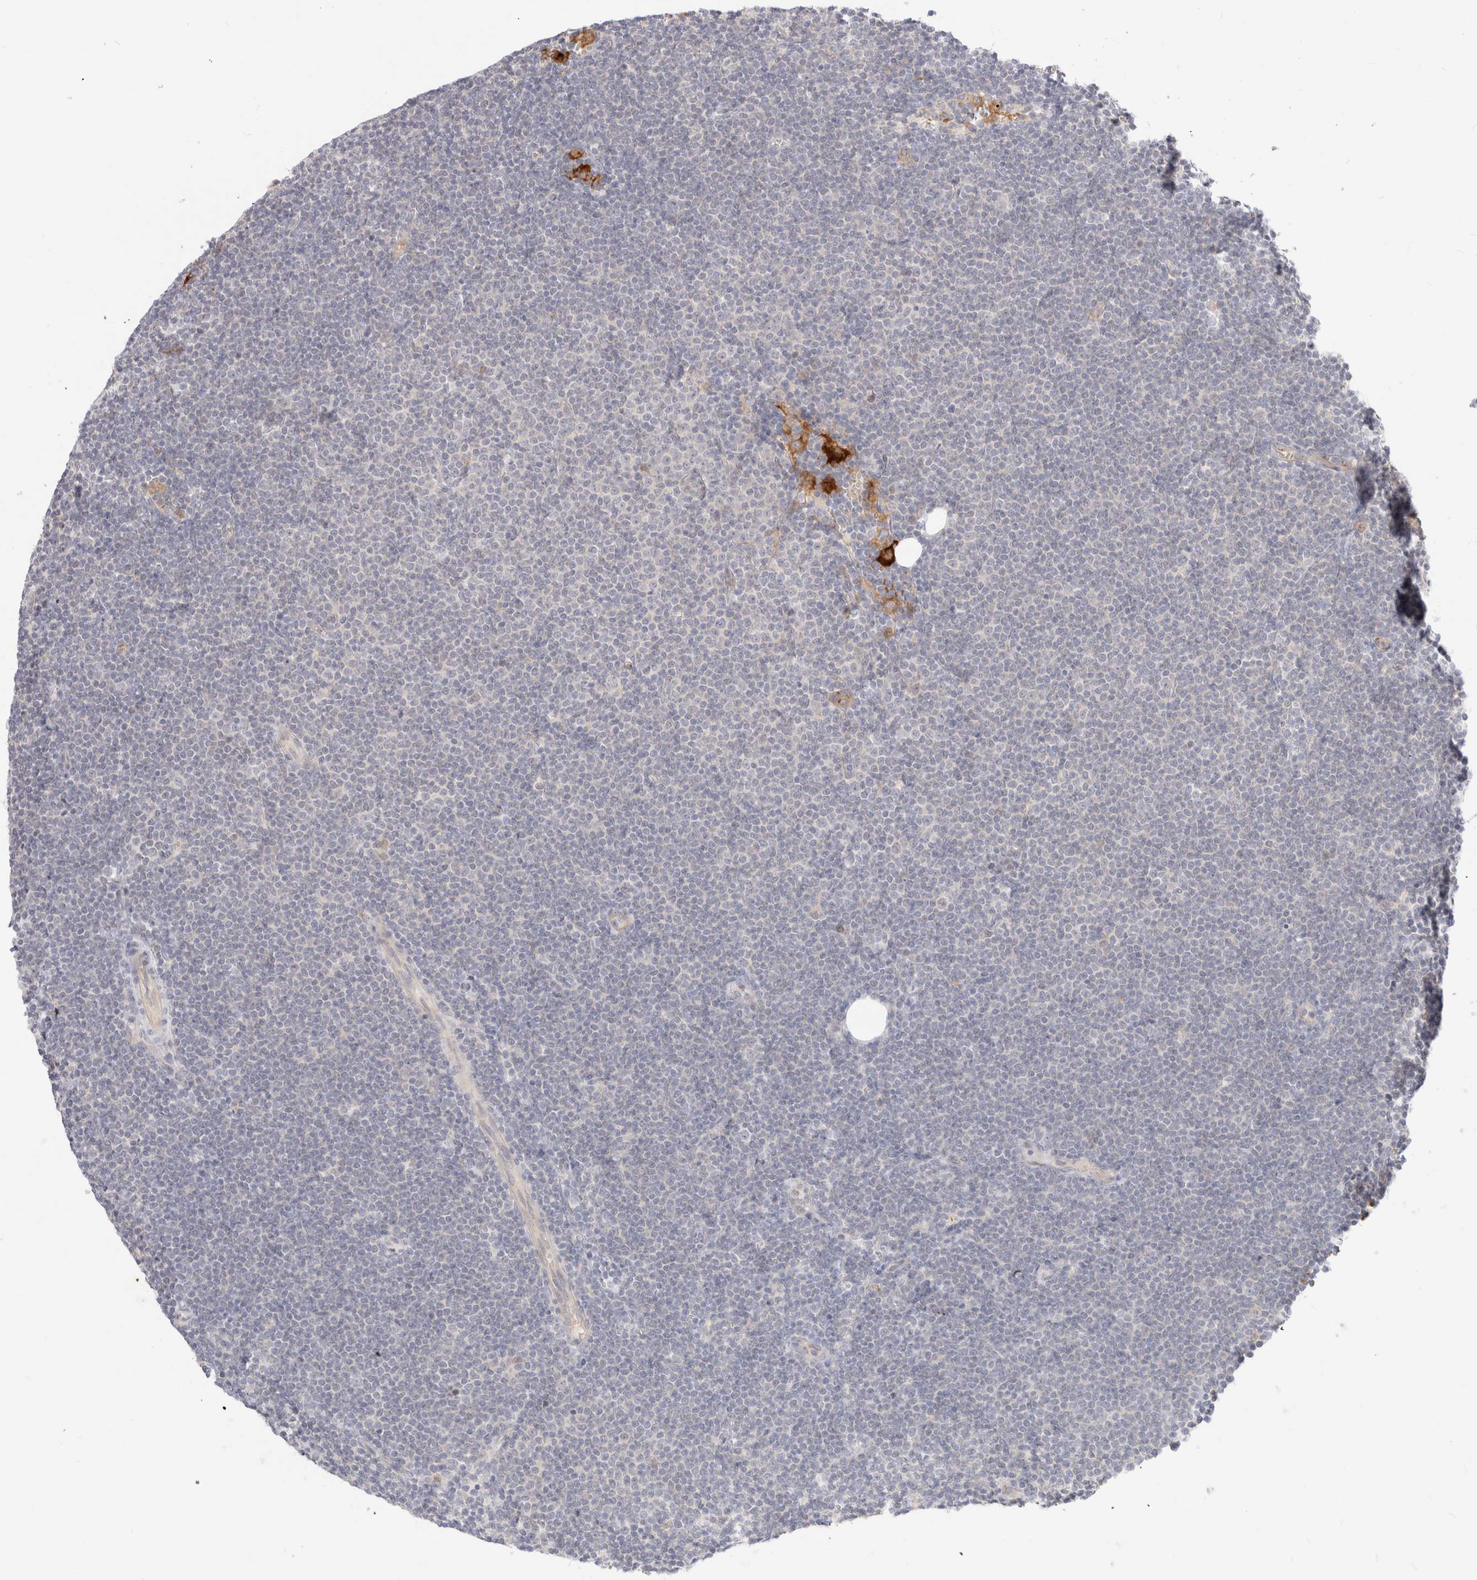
{"staining": {"intensity": "negative", "quantity": "none", "location": "none"}, "tissue": "lymphoma", "cell_type": "Tumor cells", "image_type": "cancer", "snomed": [{"axis": "morphology", "description": "Malignant lymphoma, non-Hodgkin's type, Low grade"}, {"axis": "topography", "description": "Lymph node"}], "caption": "A photomicrograph of human lymphoma is negative for staining in tumor cells.", "gene": "EFCAB13", "patient": {"sex": "female", "age": 53}}